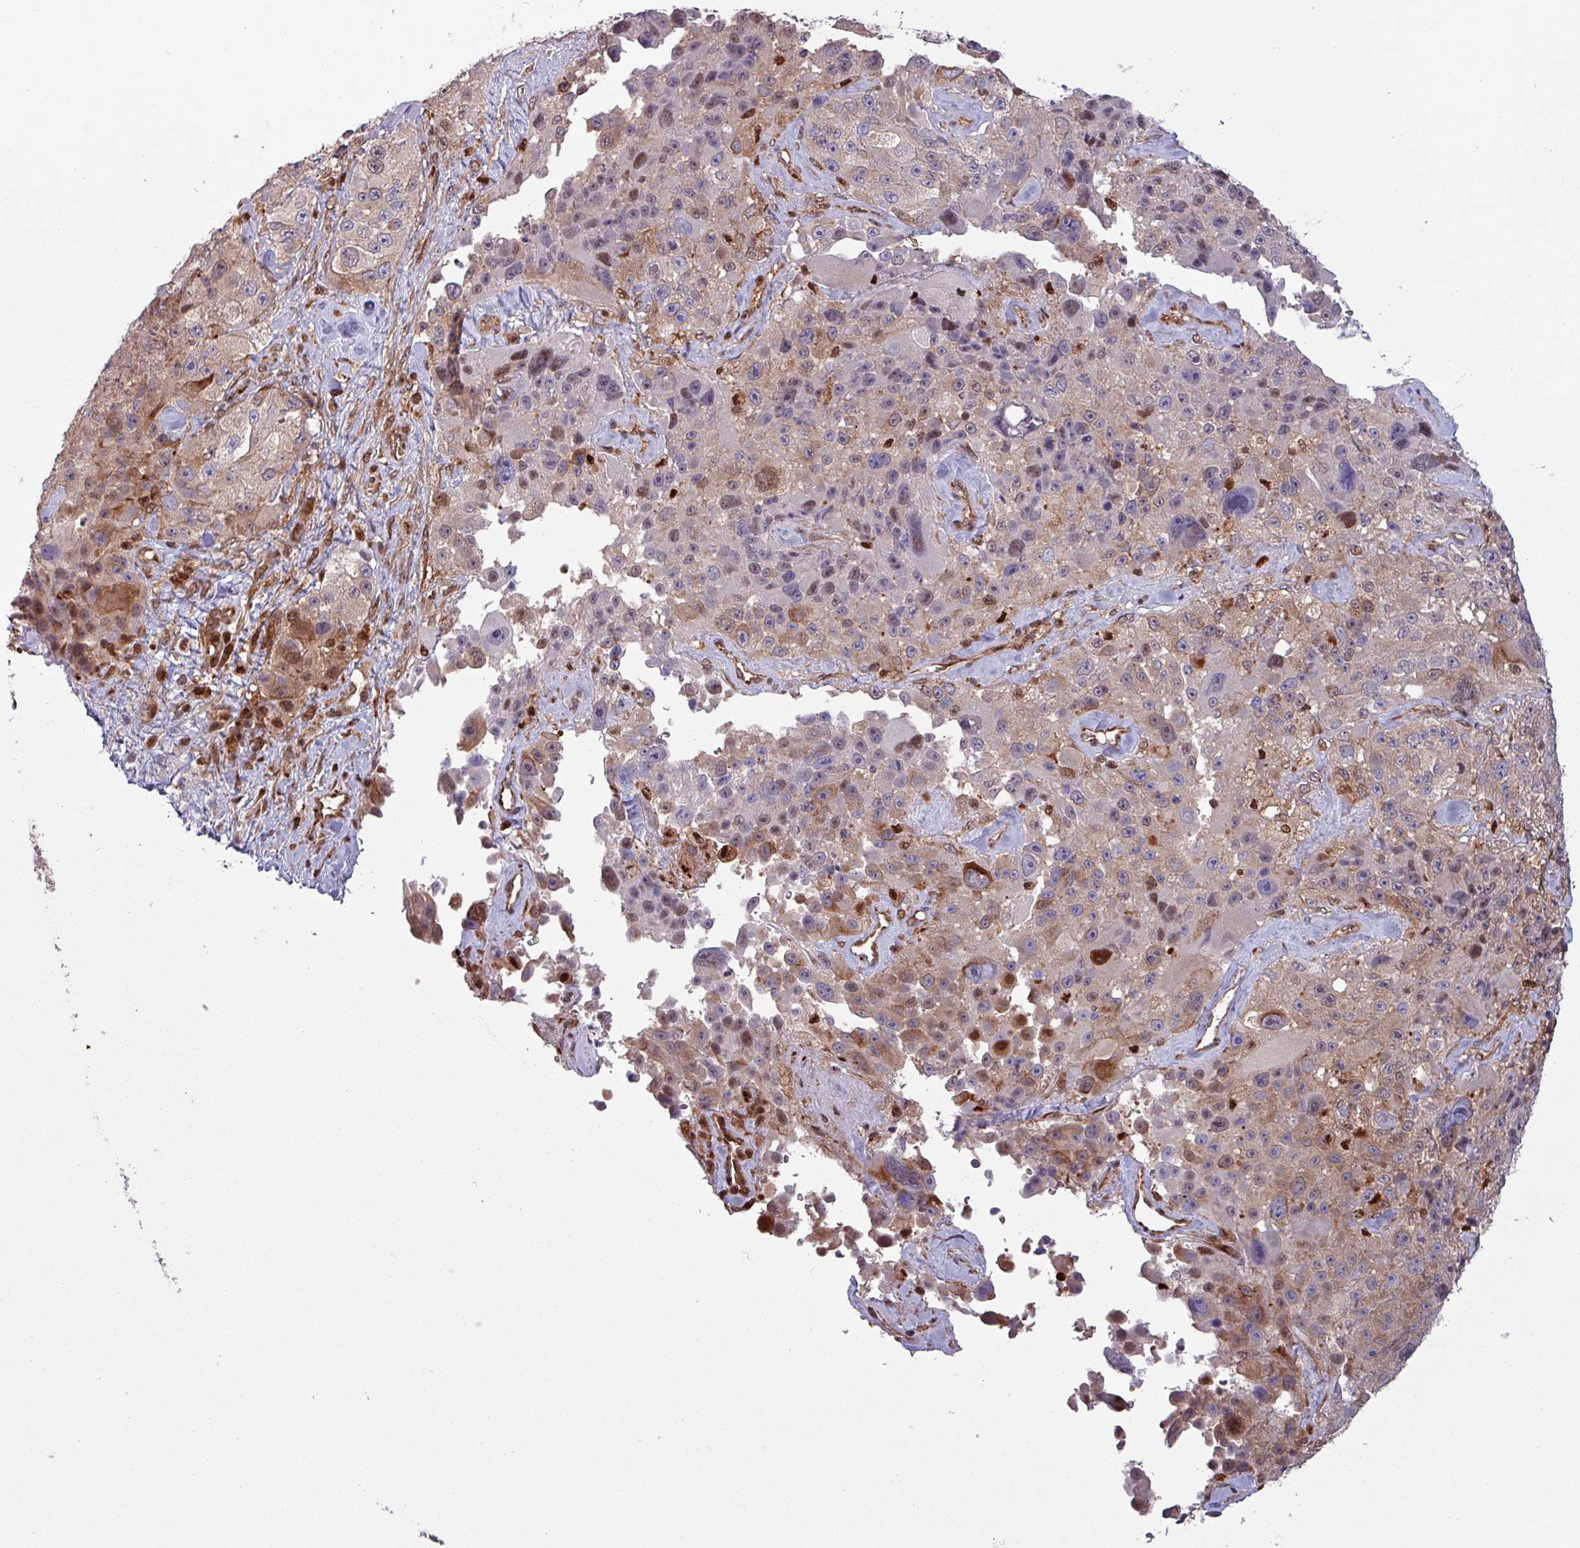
{"staining": {"intensity": "moderate", "quantity": "25%-75%", "location": "cytoplasmic/membranous,nuclear"}, "tissue": "melanoma", "cell_type": "Tumor cells", "image_type": "cancer", "snomed": [{"axis": "morphology", "description": "Malignant melanoma, Metastatic site"}, {"axis": "topography", "description": "Lymph node"}], "caption": "A histopathology image of melanoma stained for a protein shows moderate cytoplasmic/membranous and nuclear brown staining in tumor cells.", "gene": "PSMB8", "patient": {"sex": "male", "age": 62}}